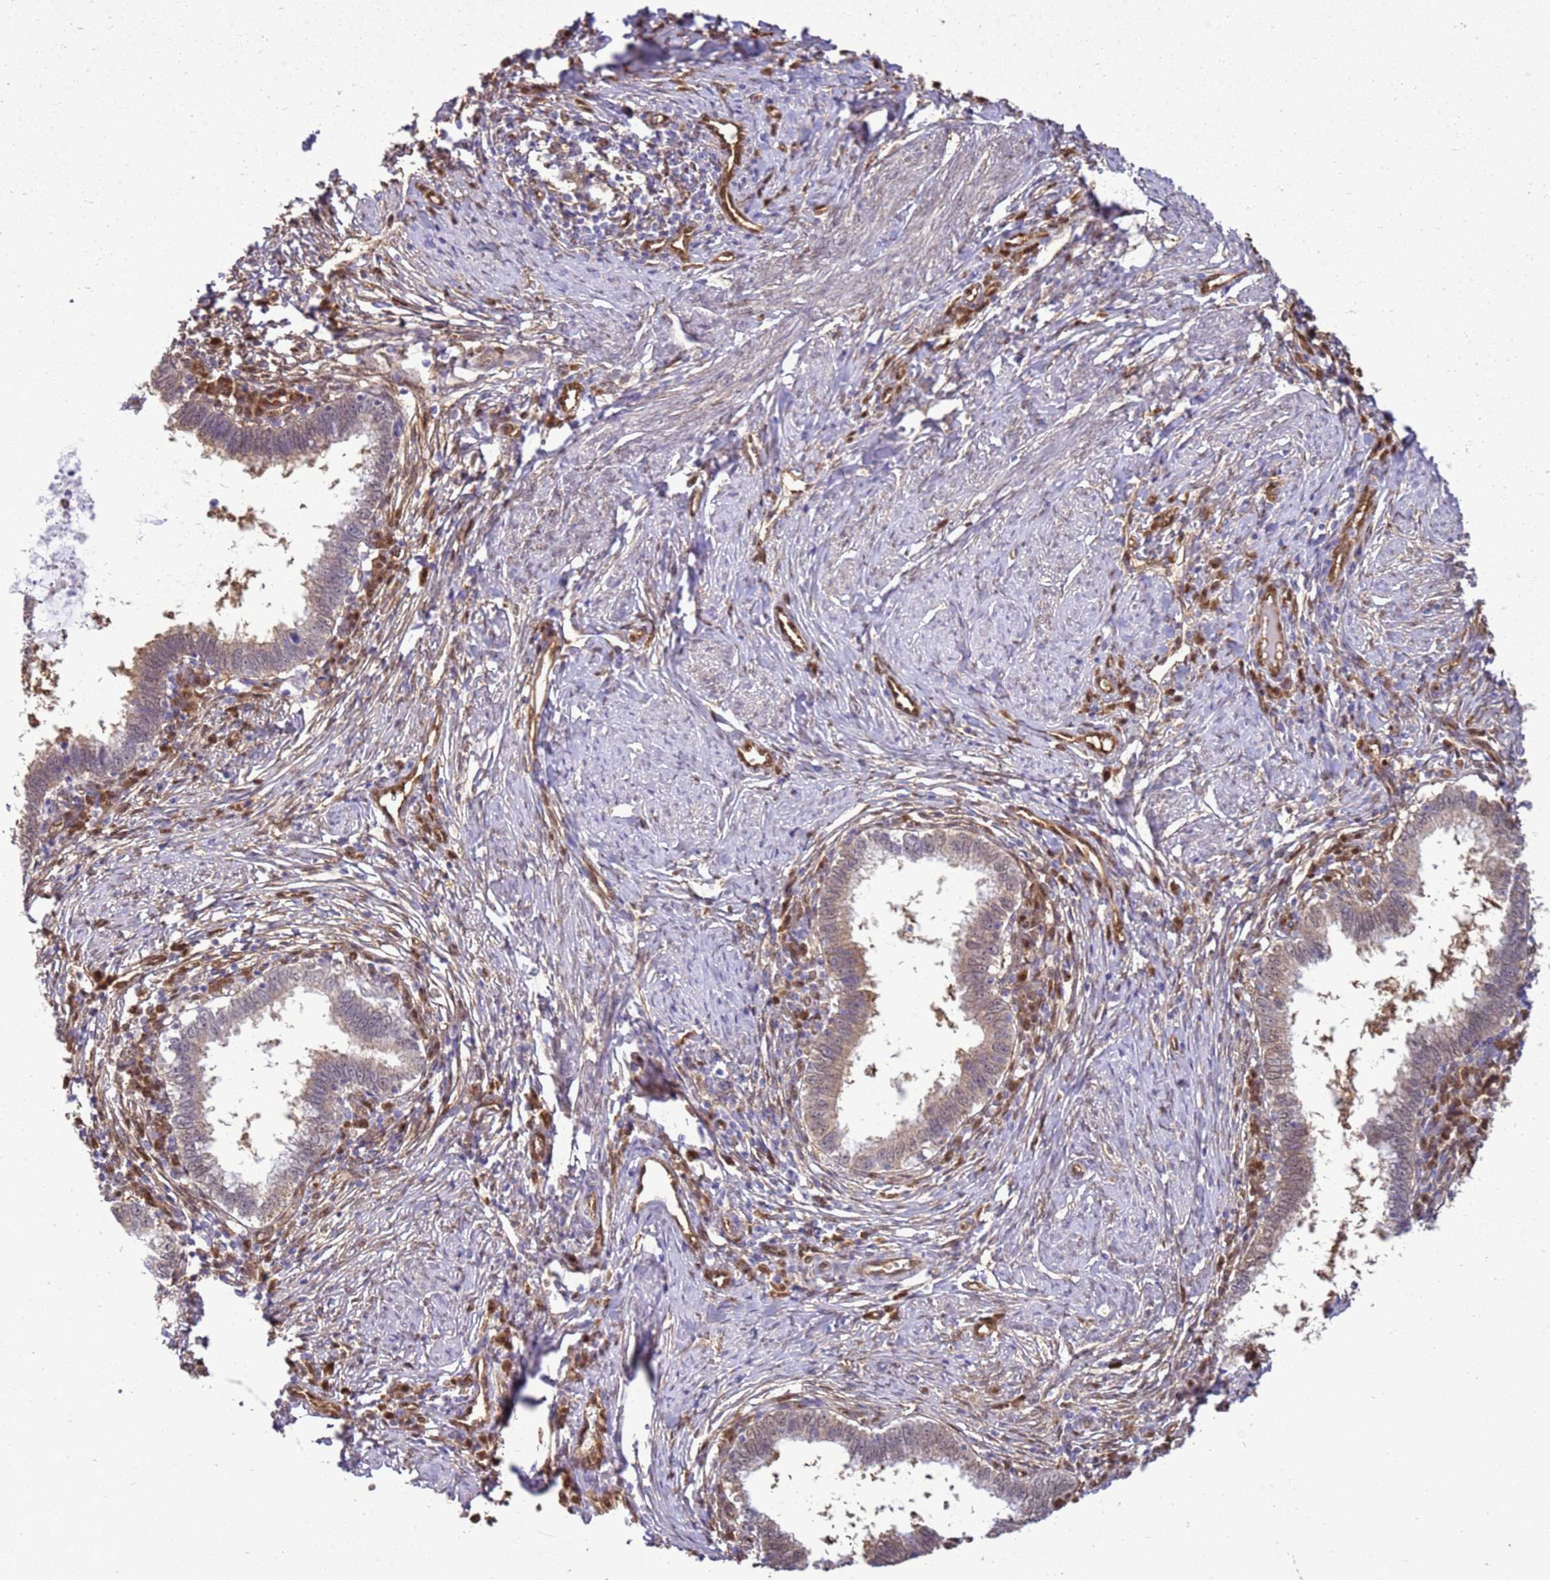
{"staining": {"intensity": "weak", "quantity": "25%-75%", "location": "cytoplasmic/membranous"}, "tissue": "cervical cancer", "cell_type": "Tumor cells", "image_type": "cancer", "snomed": [{"axis": "morphology", "description": "Adenocarcinoma, NOS"}, {"axis": "topography", "description": "Cervix"}], "caption": "Immunohistochemical staining of adenocarcinoma (cervical) shows low levels of weak cytoplasmic/membranous protein expression in about 25%-75% of tumor cells.", "gene": "YWHAE", "patient": {"sex": "female", "age": 36}}